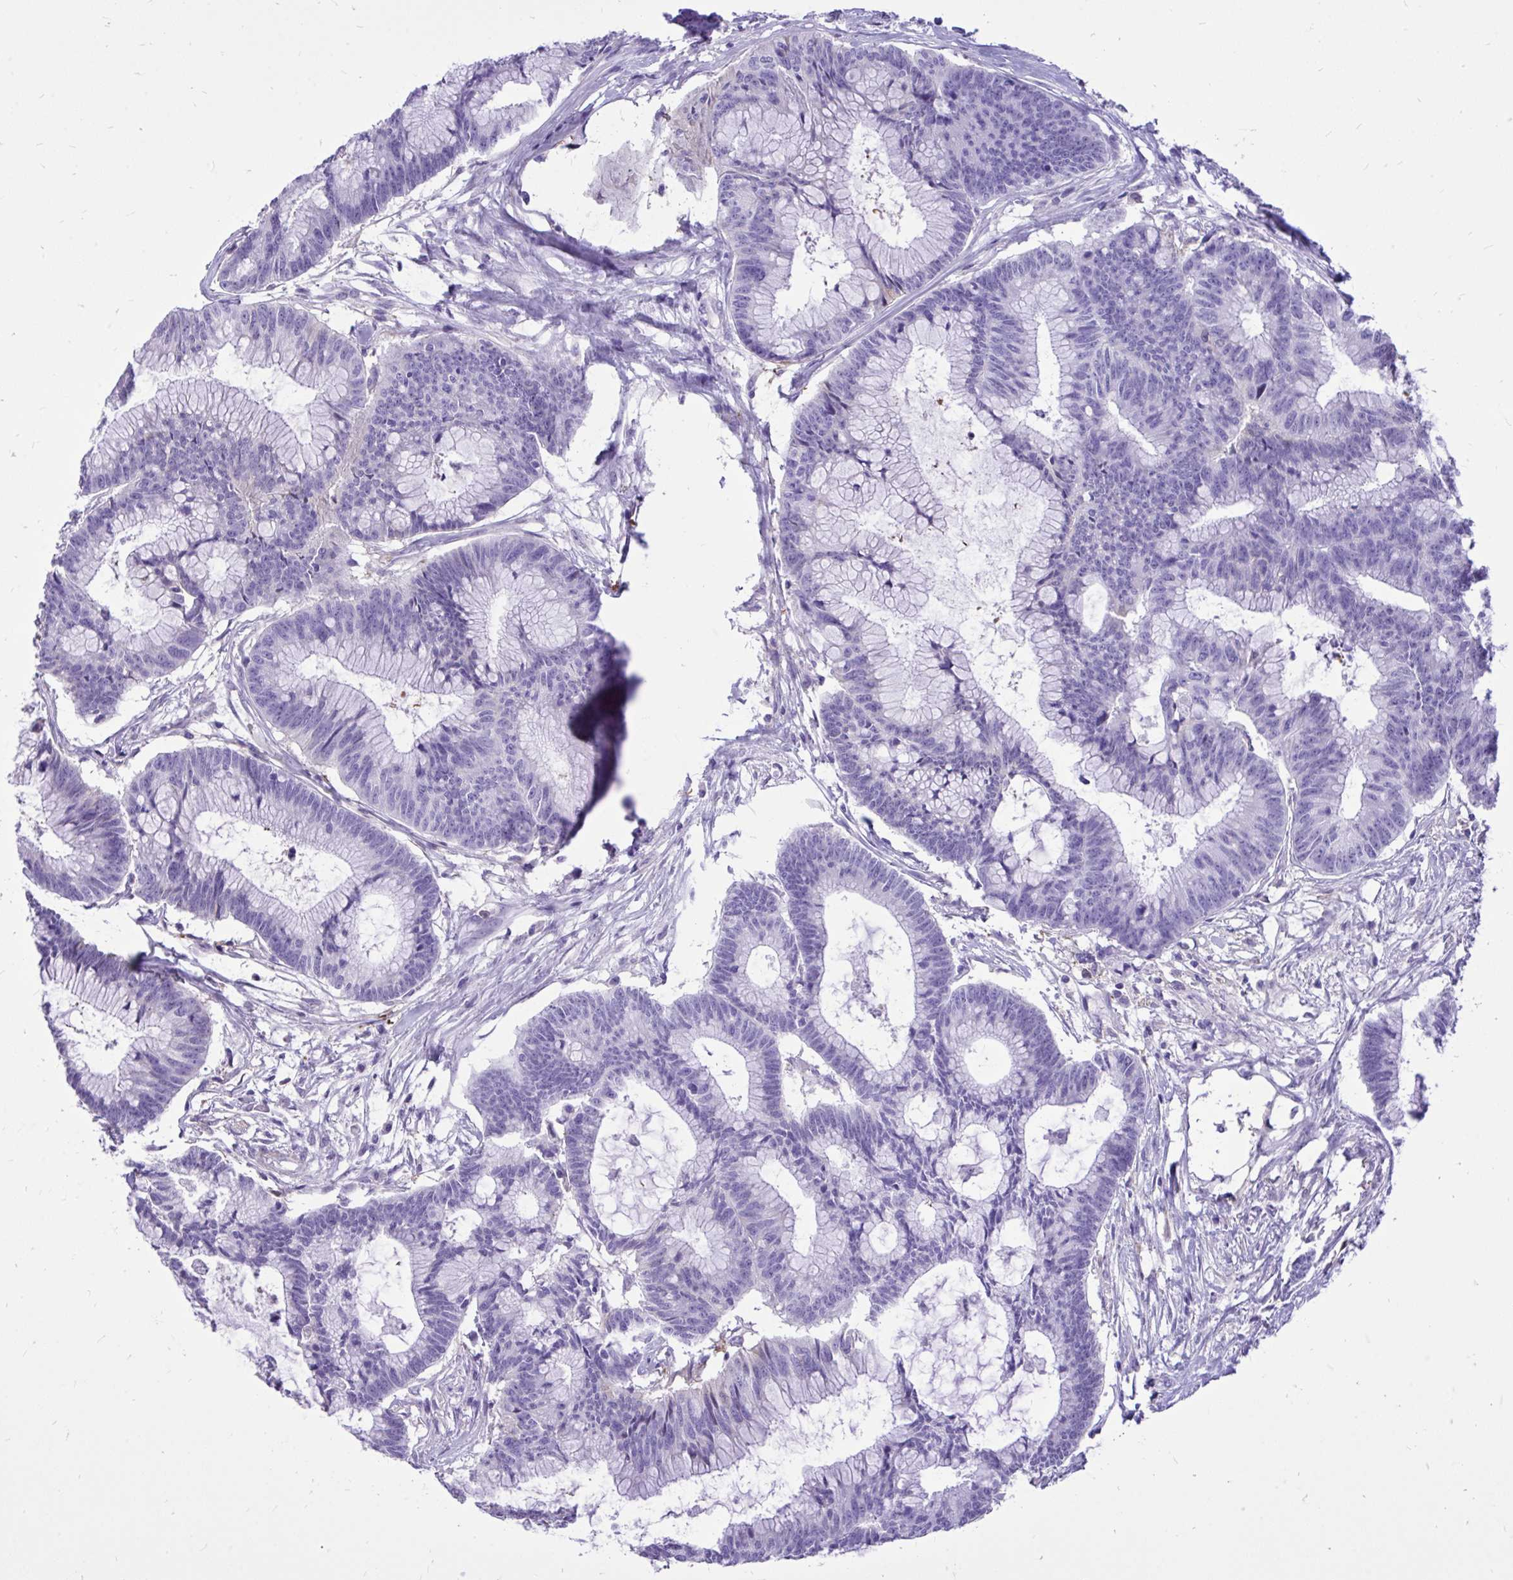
{"staining": {"intensity": "negative", "quantity": "none", "location": "none"}, "tissue": "colorectal cancer", "cell_type": "Tumor cells", "image_type": "cancer", "snomed": [{"axis": "morphology", "description": "Adenocarcinoma, NOS"}, {"axis": "topography", "description": "Colon"}], "caption": "A photomicrograph of human colorectal cancer (adenocarcinoma) is negative for staining in tumor cells.", "gene": "TLR7", "patient": {"sex": "female", "age": 78}}